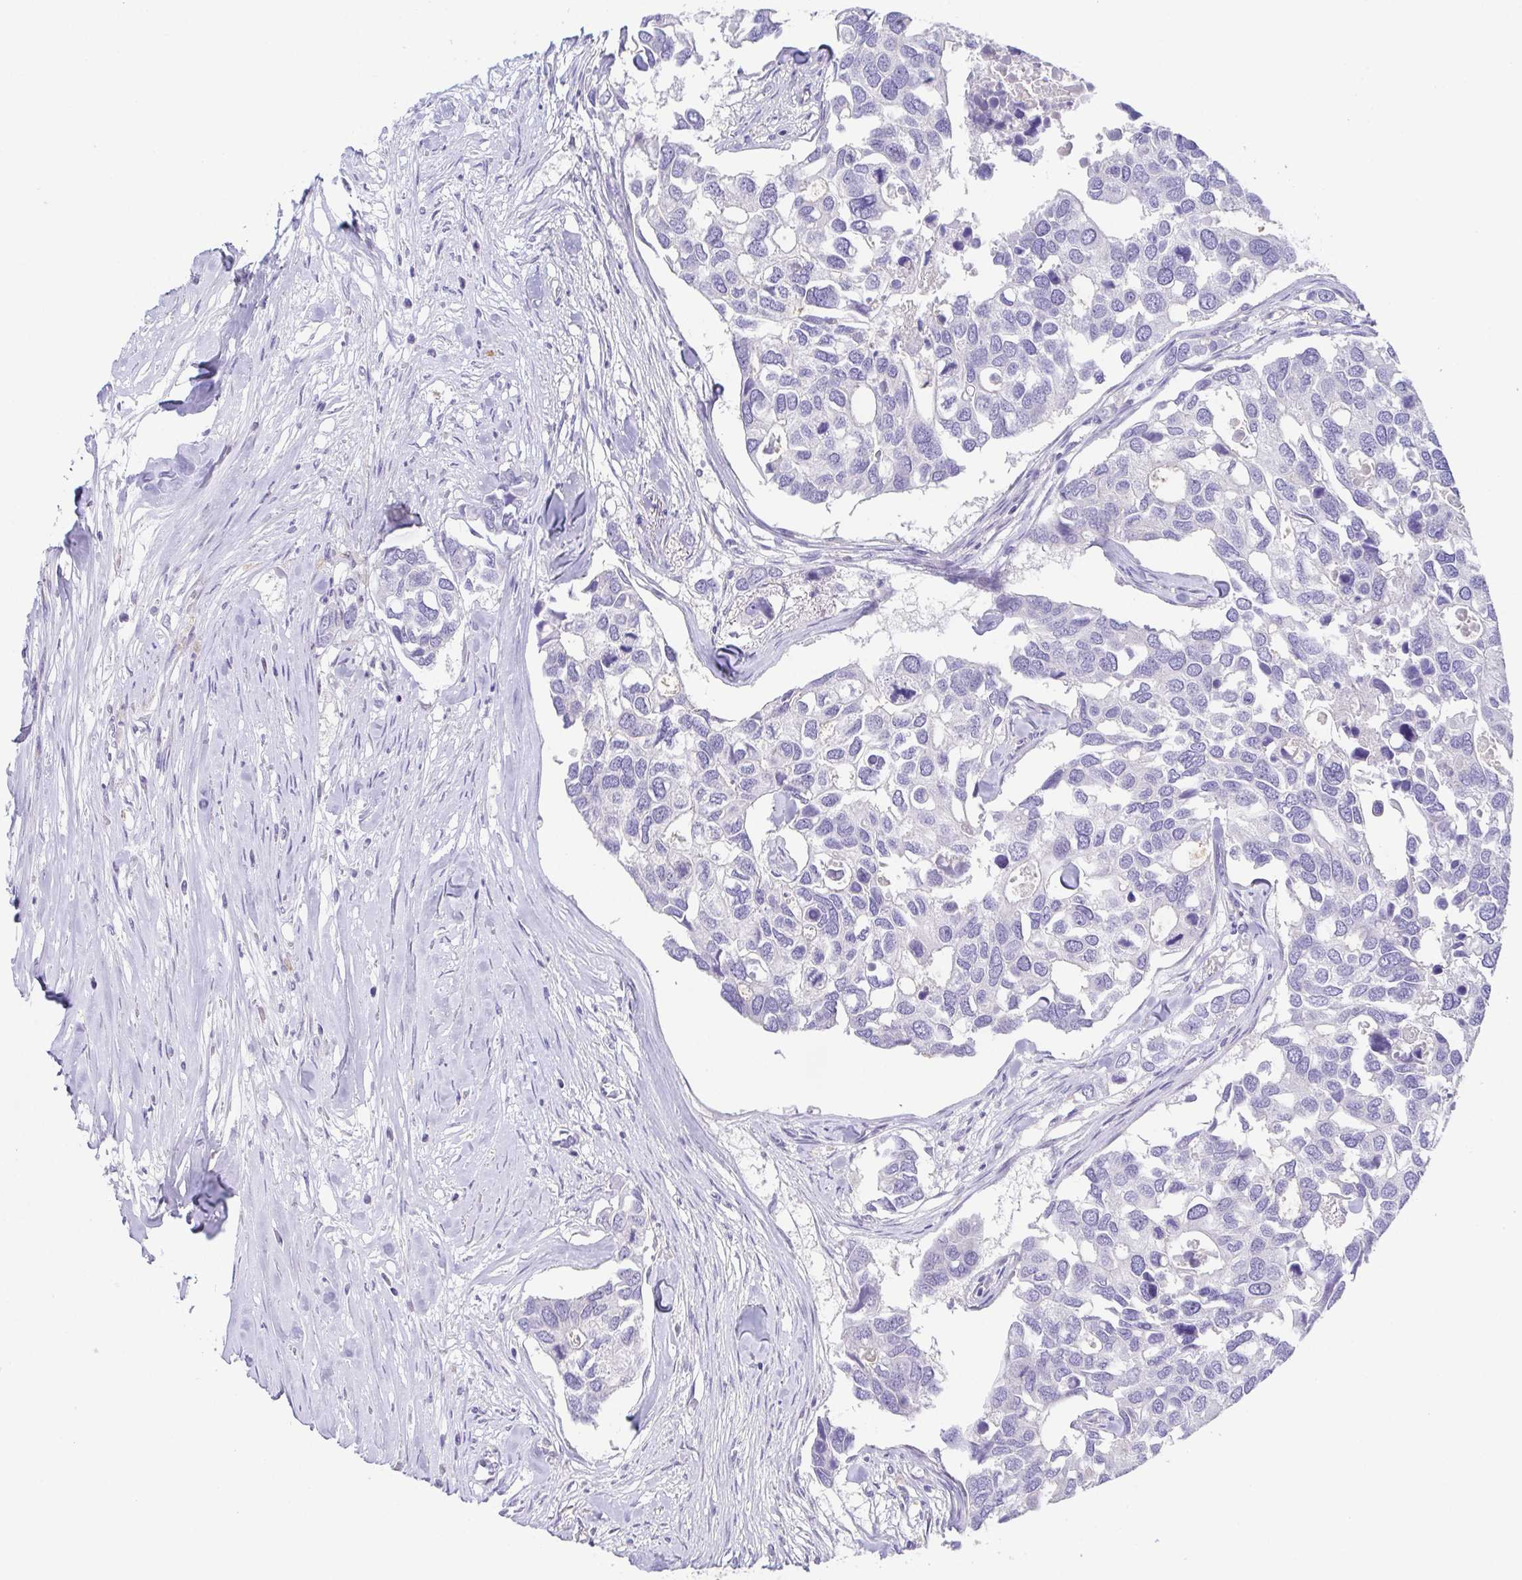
{"staining": {"intensity": "negative", "quantity": "none", "location": "none"}, "tissue": "breast cancer", "cell_type": "Tumor cells", "image_type": "cancer", "snomed": [{"axis": "morphology", "description": "Duct carcinoma"}, {"axis": "topography", "description": "Breast"}], "caption": "This is an IHC micrograph of breast infiltrating ductal carcinoma. There is no positivity in tumor cells.", "gene": "PKDREJ", "patient": {"sex": "female", "age": 83}}